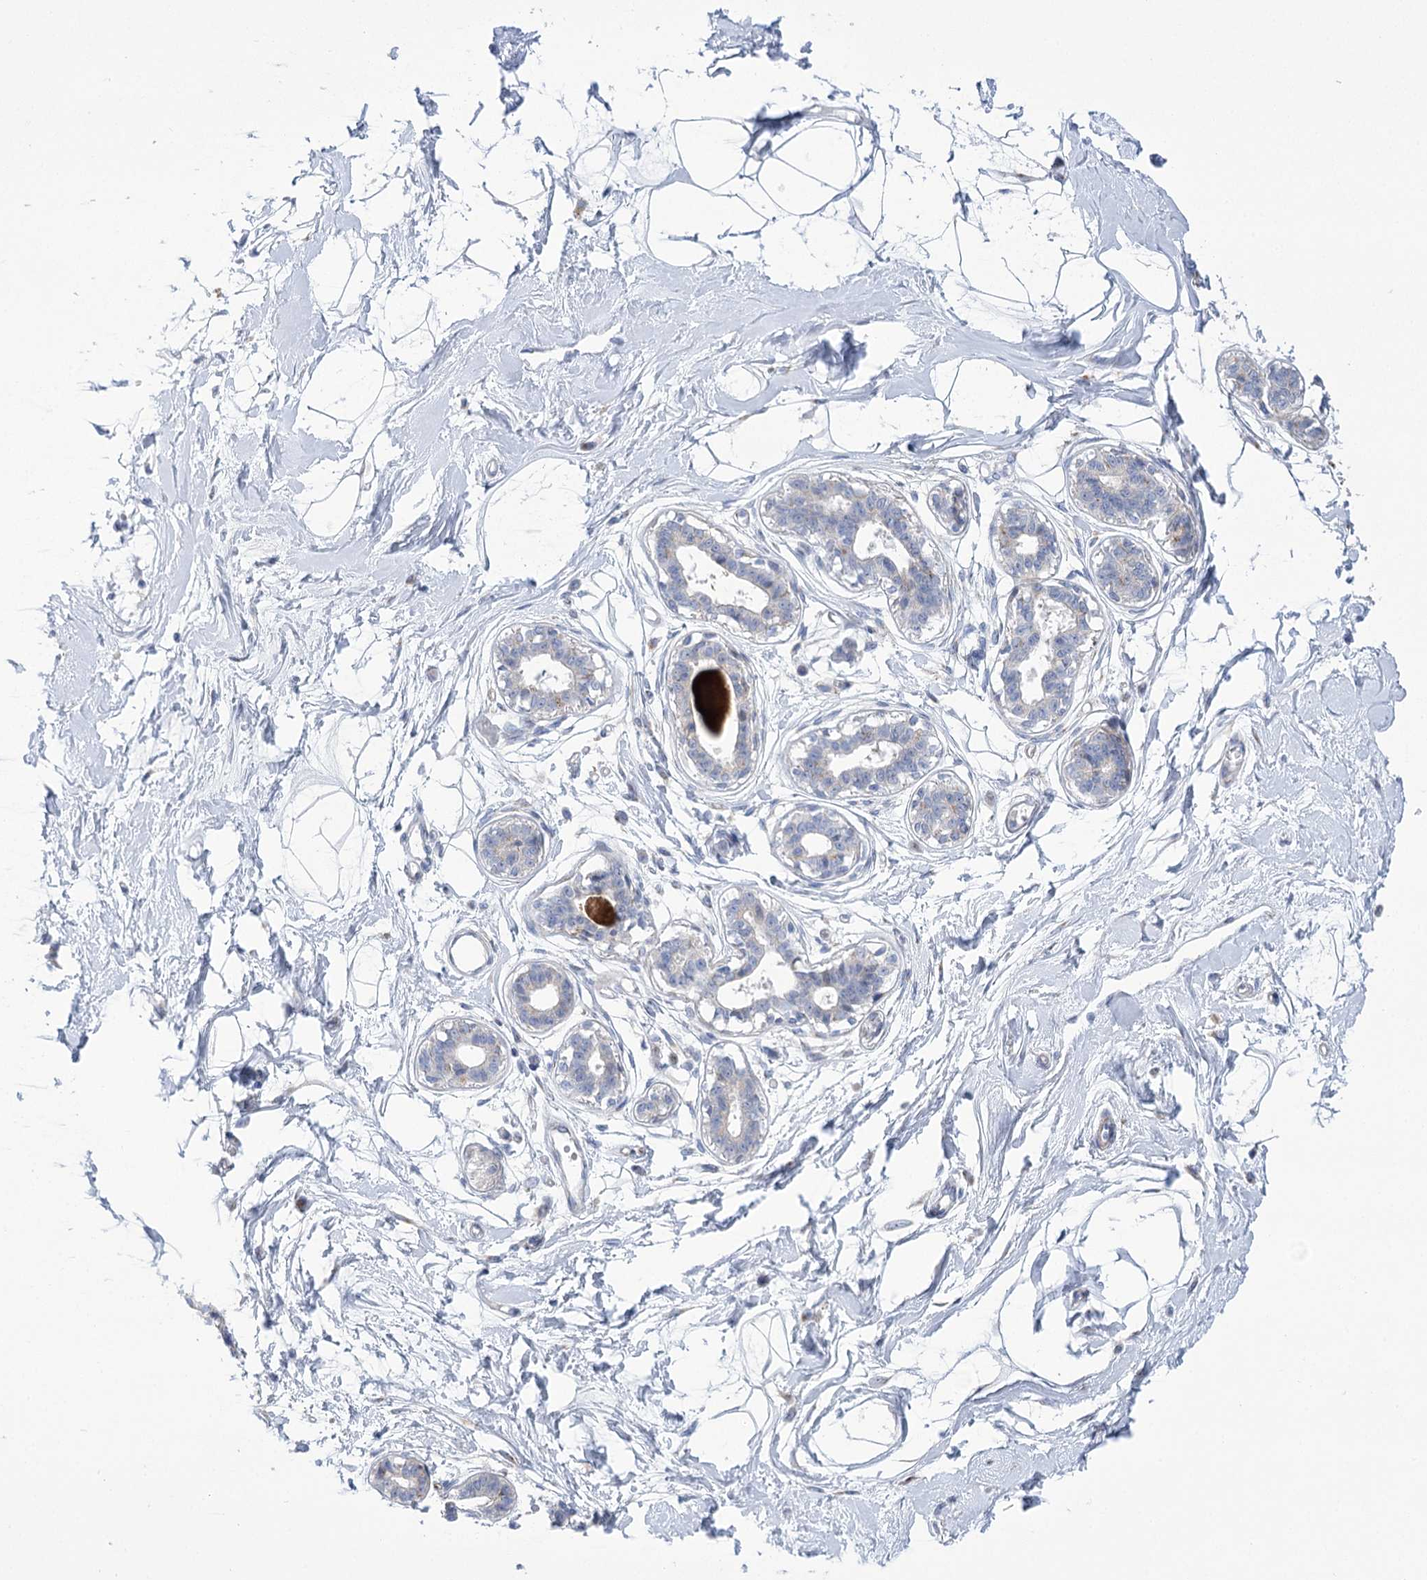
{"staining": {"intensity": "negative", "quantity": "none", "location": "none"}, "tissue": "breast", "cell_type": "Adipocytes", "image_type": "normal", "snomed": [{"axis": "morphology", "description": "Normal tissue, NOS"}, {"axis": "topography", "description": "Breast"}], "caption": "An IHC image of unremarkable breast is shown. There is no staining in adipocytes of breast.", "gene": "NME7", "patient": {"sex": "female", "age": 45}}